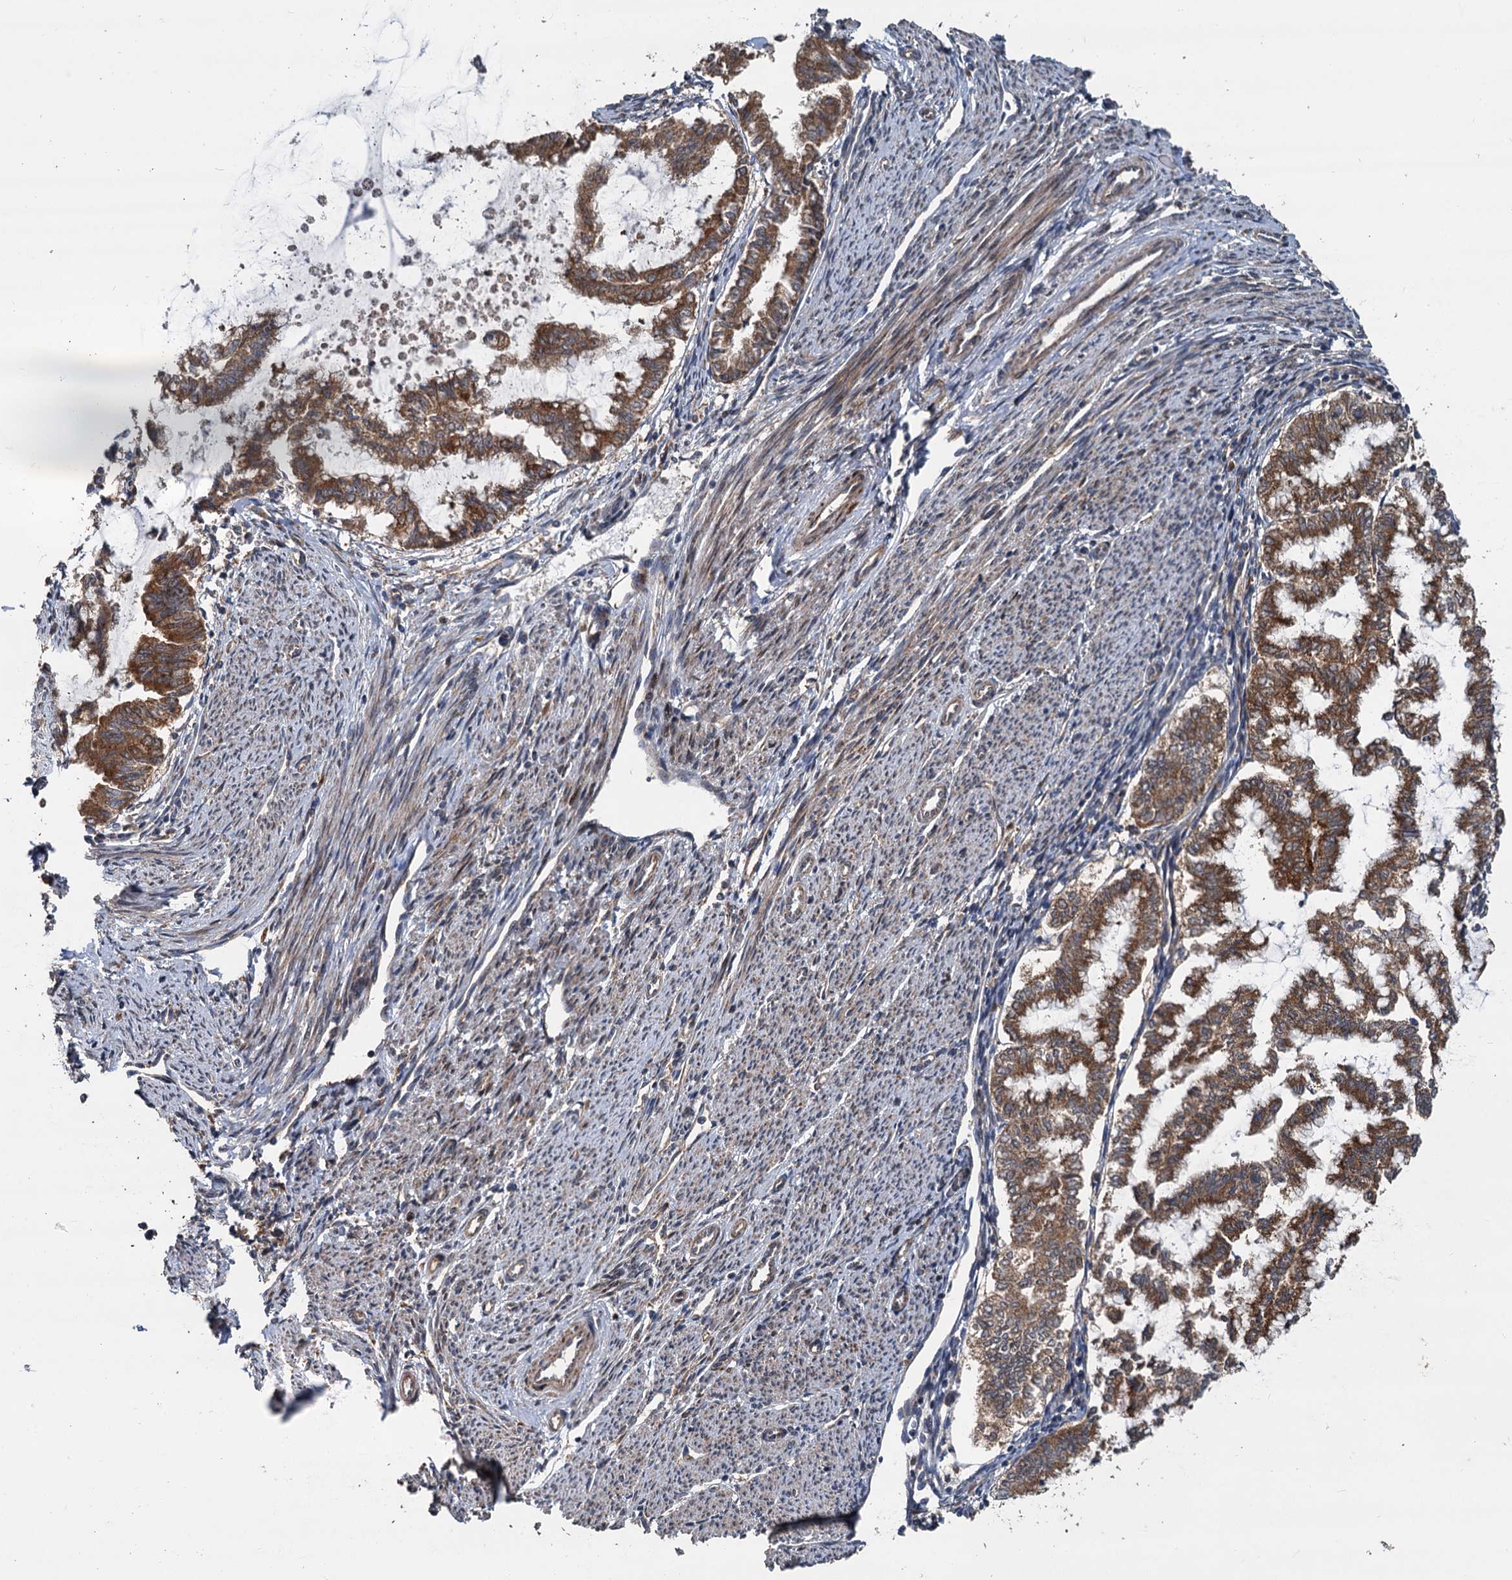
{"staining": {"intensity": "strong", "quantity": ">75%", "location": "cytoplasmic/membranous"}, "tissue": "endometrial cancer", "cell_type": "Tumor cells", "image_type": "cancer", "snomed": [{"axis": "morphology", "description": "Adenocarcinoma, NOS"}, {"axis": "topography", "description": "Endometrium"}], "caption": "A micrograph showing strong cytoplasmic/membranous positivity in approximately >75% of tumor cells in endometrial cancer, as visualized by brown immunohistochemical staining.", "gene": "LRRK2", "patient": {"sex": "female", "age": 79}}